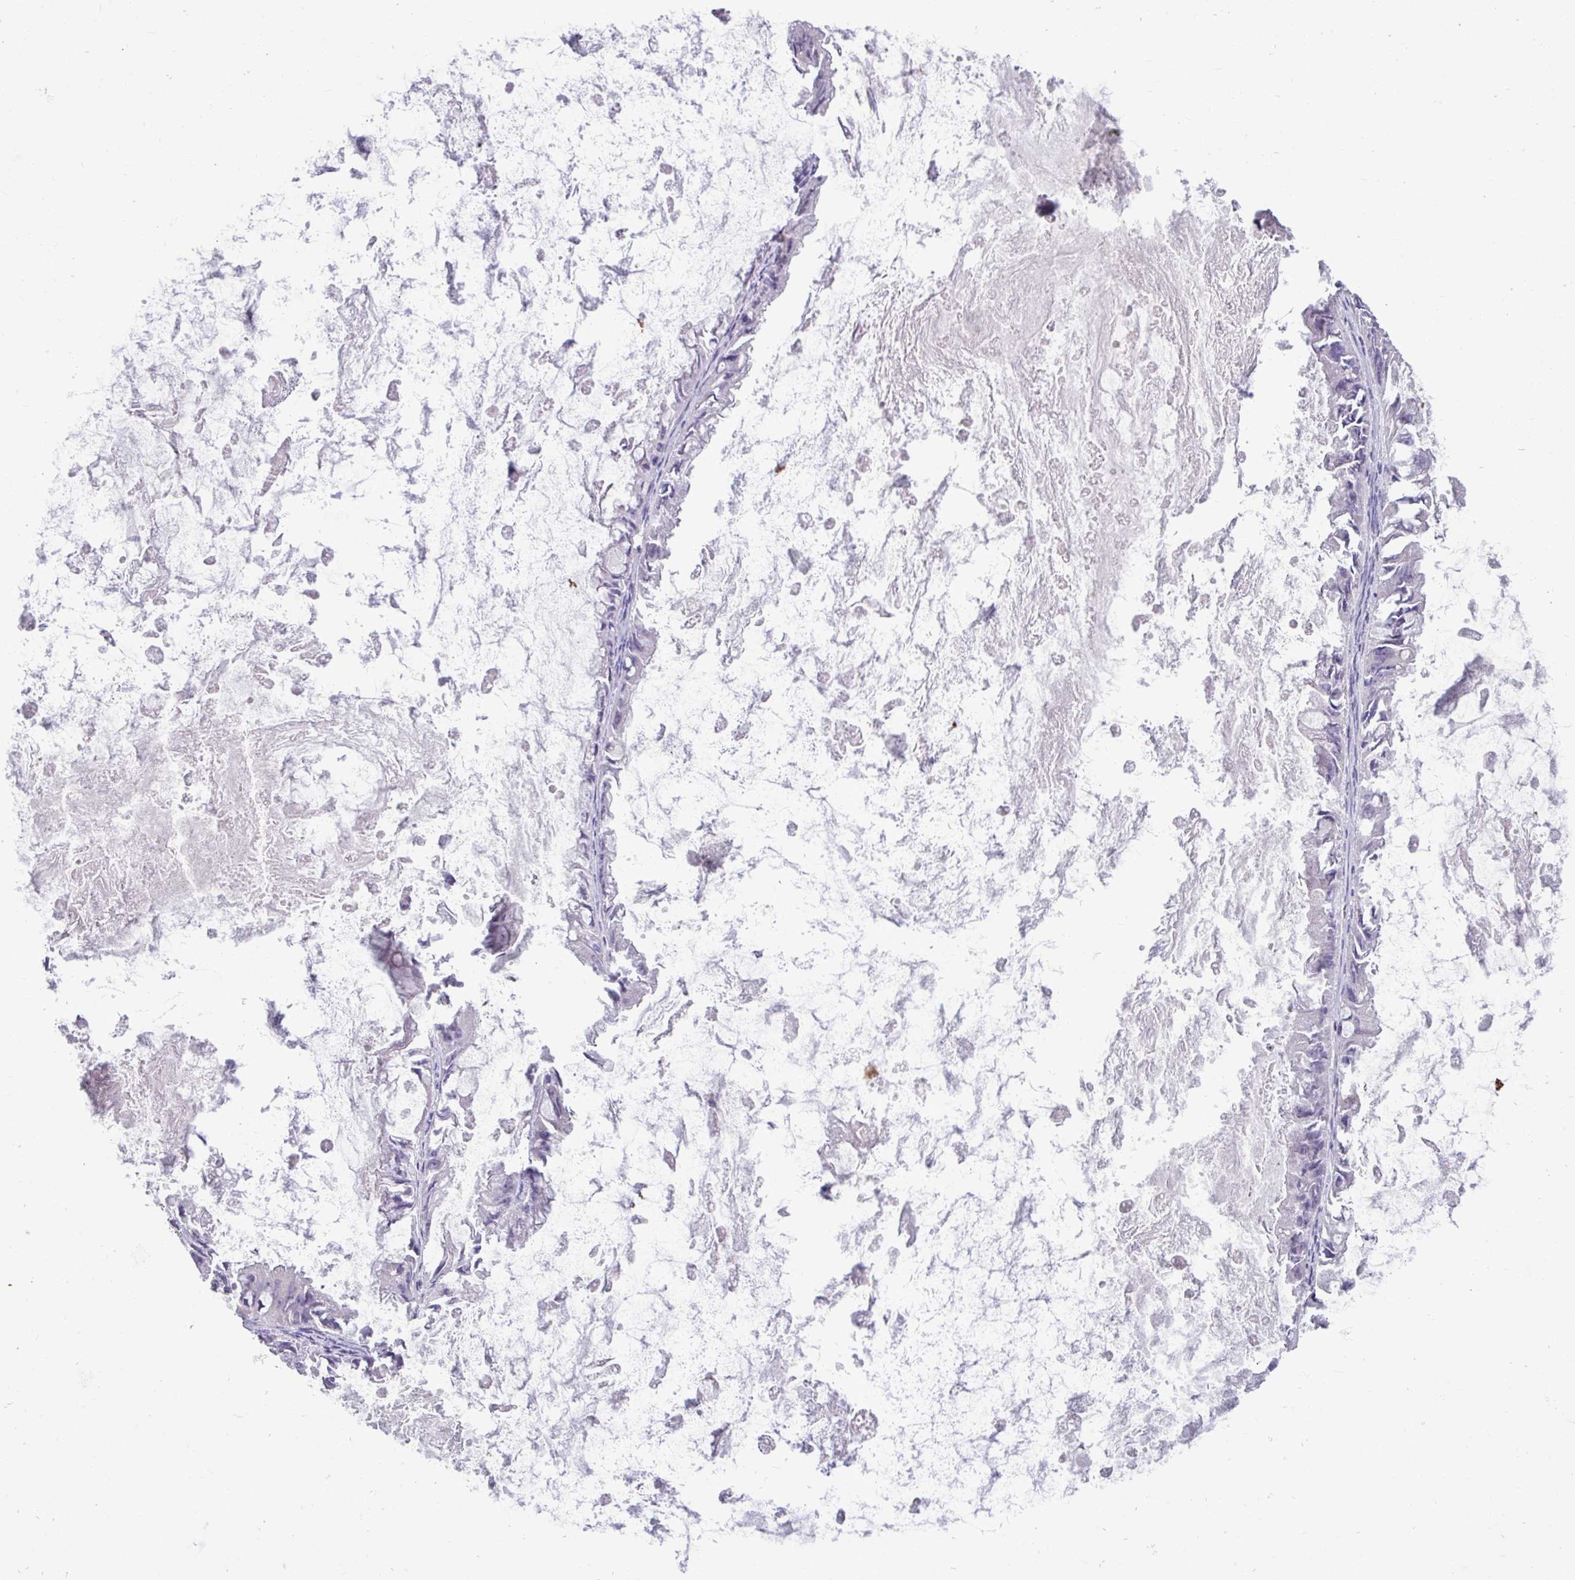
{"staining": {"intensity": "negative", "quantity": "none", "location": "none"}, "tissue": "ovarian cancer", "cell_type": "Tumor cells", "image_type": "cancer", "snomed": [{"axis": "morphology", "description": "Cystadenocarcinoma, mucinous, NOS"}, {"axis": "topography", "description": "Ovary"}], "caption": "An immunohistochemistry (IHC) image of ovarian mucinous cystadenocarcinoma is shown. There is no staining in tumor cells of ovarian mucinous cystadenocarcinoma.", "gene": "TRIM39", "patient": {"sex": "female", "age": 61}}